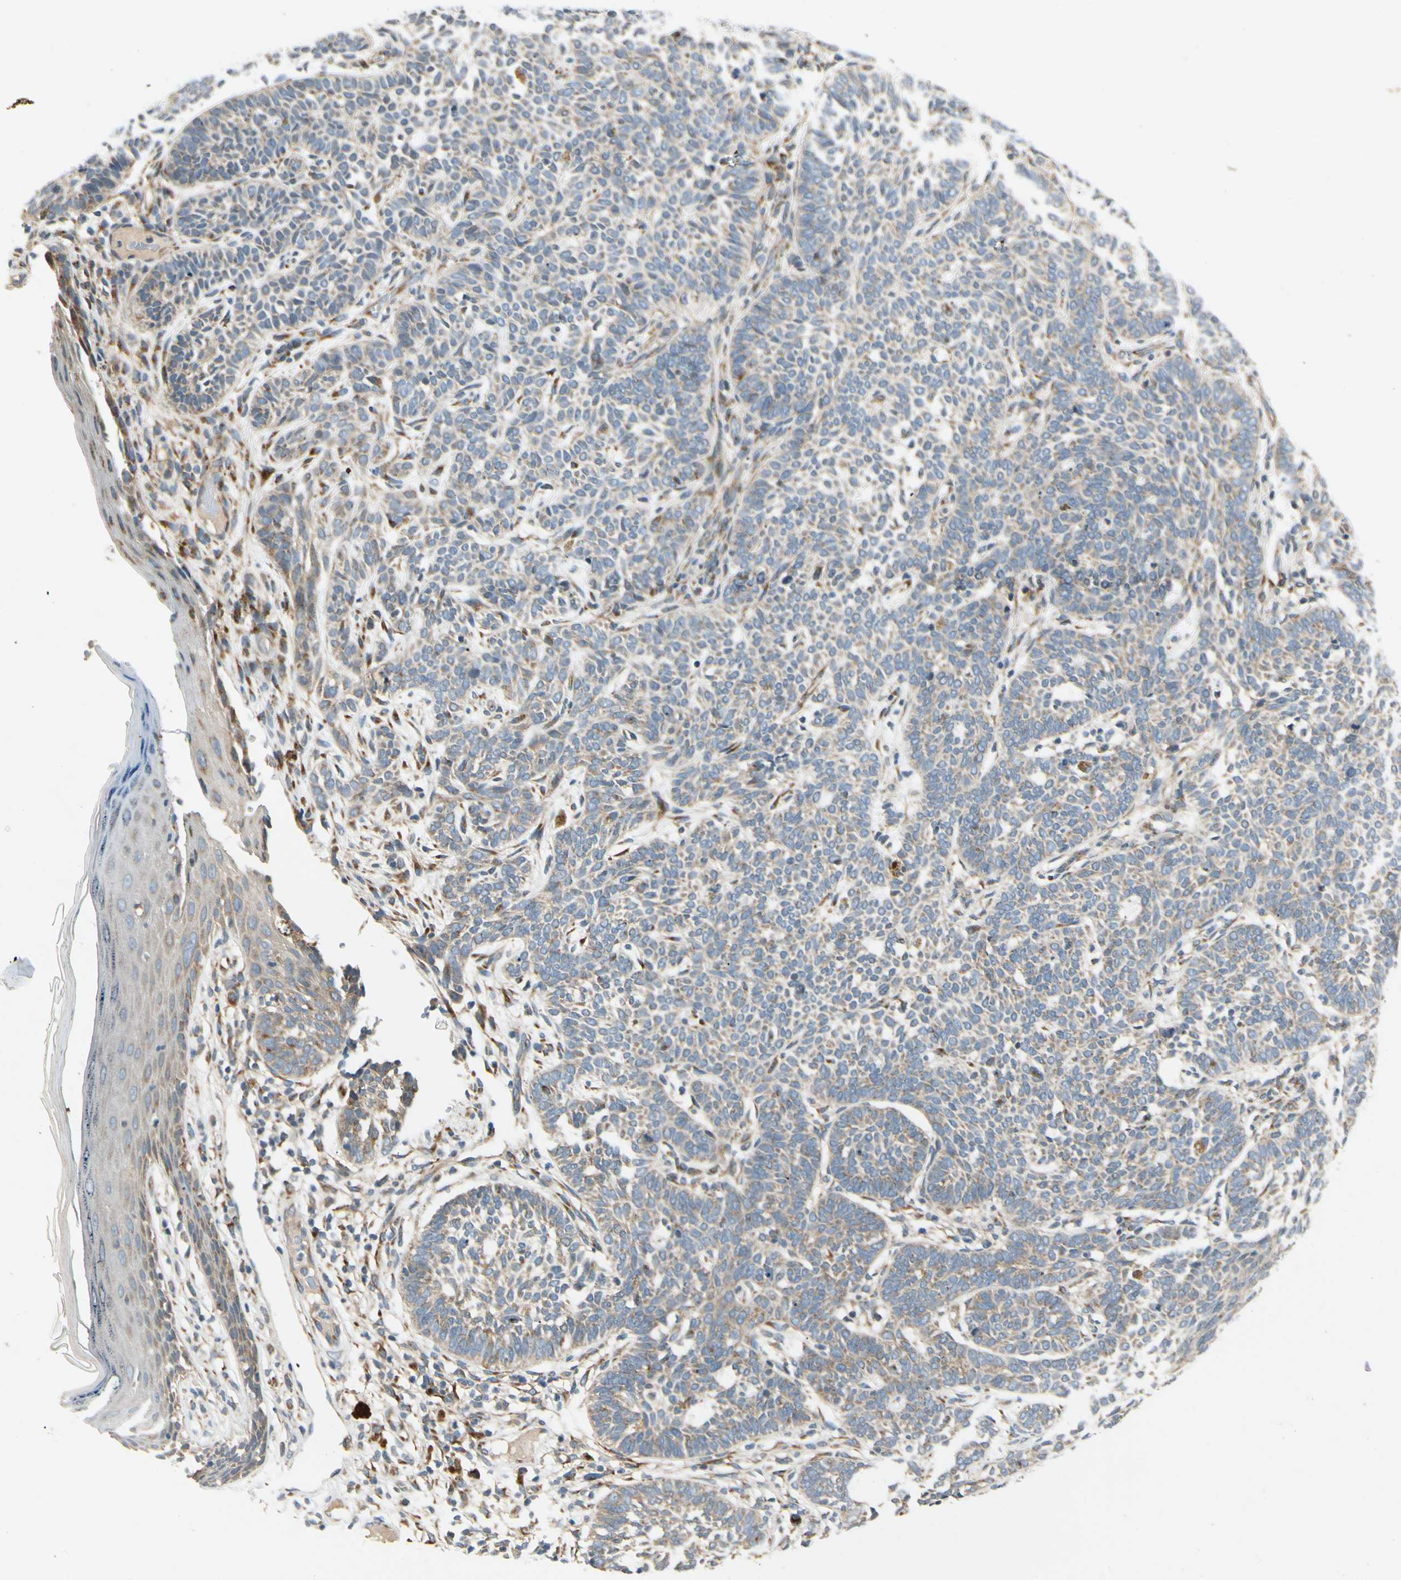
{"staining": {"intensity": "weak", "quantity": ">75%", "location": "cytoplasmic/membranous"}, "tissue": "skin cancer", "cell_type": "Tumor cells", "image_type": "cancer", "snomed": [{"axis": "morphology", "description": "Normal tissue, NOS"}, {"axis": "morphology", "description": "Basal cell carcinoma"}, {"axis": "topography", "description": "Skin"}], "caption": "A histopathology image showing weak cytoplasmic/membranous positivity in about >75% of tumor cells in skin cancer, as visualized by brown immunohistochemical staining.", "gene": "MANSC1", "patient": {"sex": "male", "age": 87}}